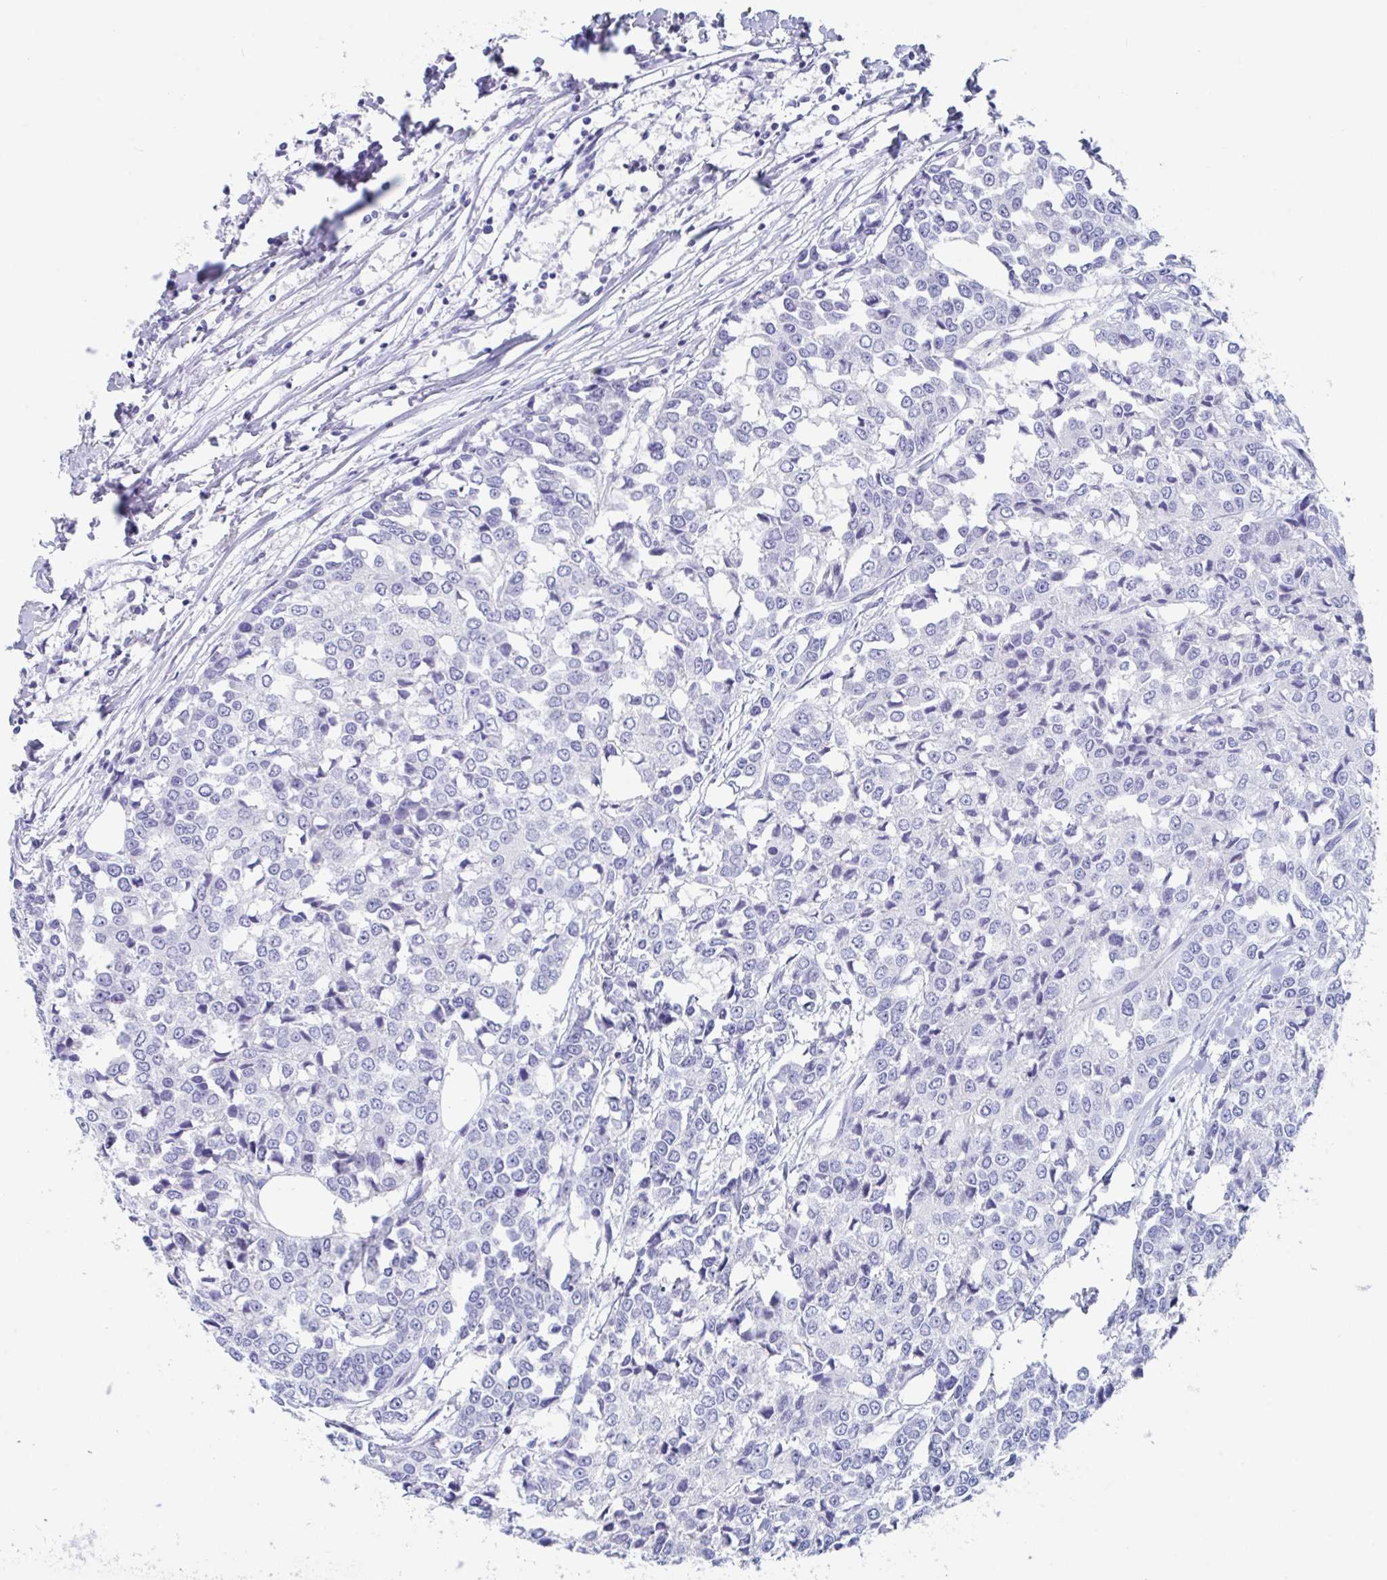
{"staining": {"intensity": "negative", "quantity": "none", "location": "none"}, "tissue": "breast cancer", "cell_type": "Tumor cells", "image_type": "cancer", "snomed": [{"axis": "morphology", "description": "Duct carcinoma"}, {"axis": "topography", "description": "Breast"}], "caption": "High magnification brightfield microscopy of breast invasive ductal carcinoma stained with DAB (3,3'-diaminobenzidine) (brown) and counterstained with hematoxylin (blue): tumor cells show no significant staining. (DAB immunohistochemistry with hematoxylin counter stain).", "gene": "ZPBP", "patient": {"sex": "female", "age": 80}}